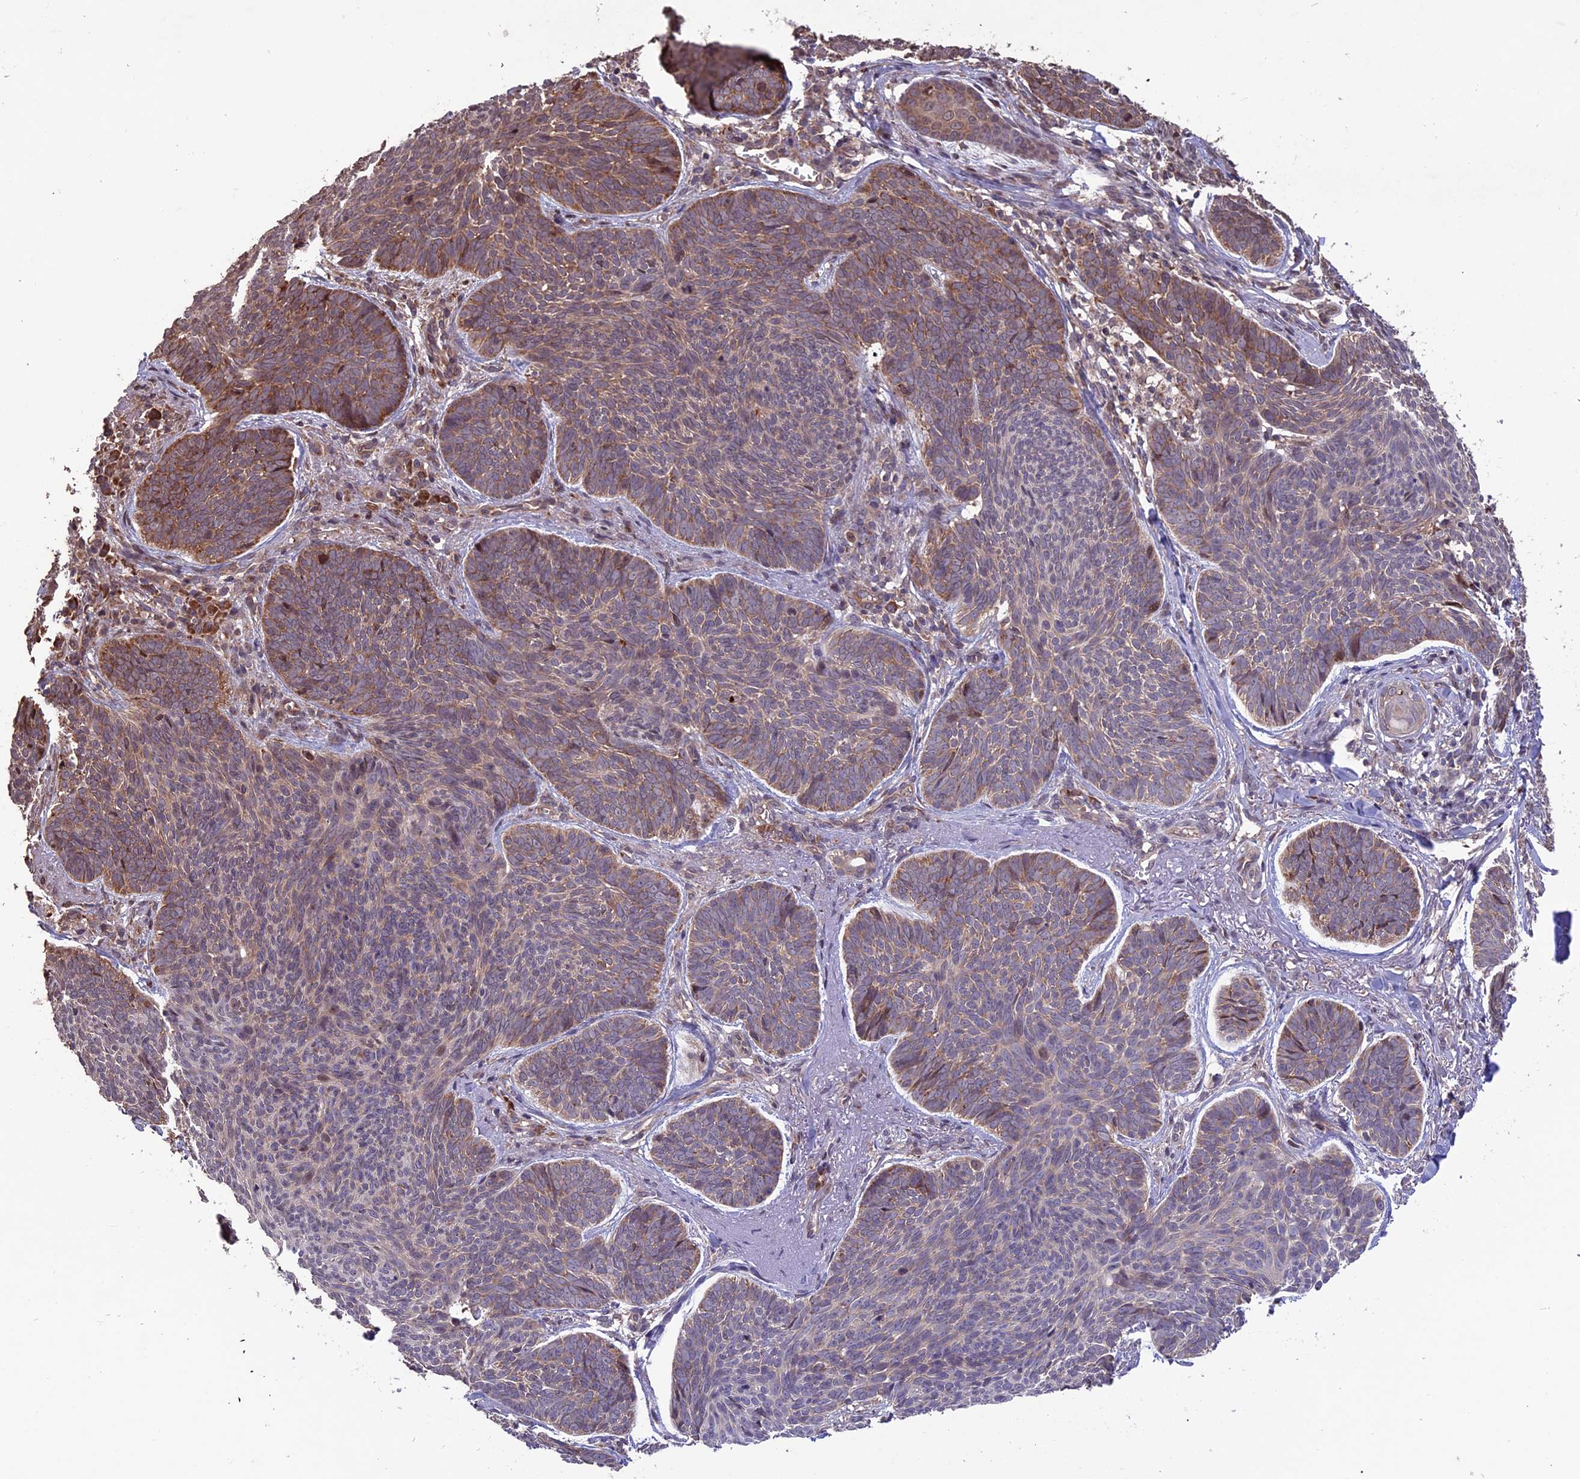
{"staining": {"intensity": "weak", "quantity": "<25%", "location": "cytoplasmic/membranous"}, "tissue": "skin cancer", "cell_type": "Tumor cells", "image_type": "cancer", "snomed": [{"axis": "morphology", "description": "Basal cell carcinoma"}, {"axis": "topography", "description": "Skin"}], "caption": "An image of skin basal cell carcinoma stained for a protein reveals no brown staining in tumor cells.", "gene": "ZNF598", "patient": {"sex": "female", "age": 74}}